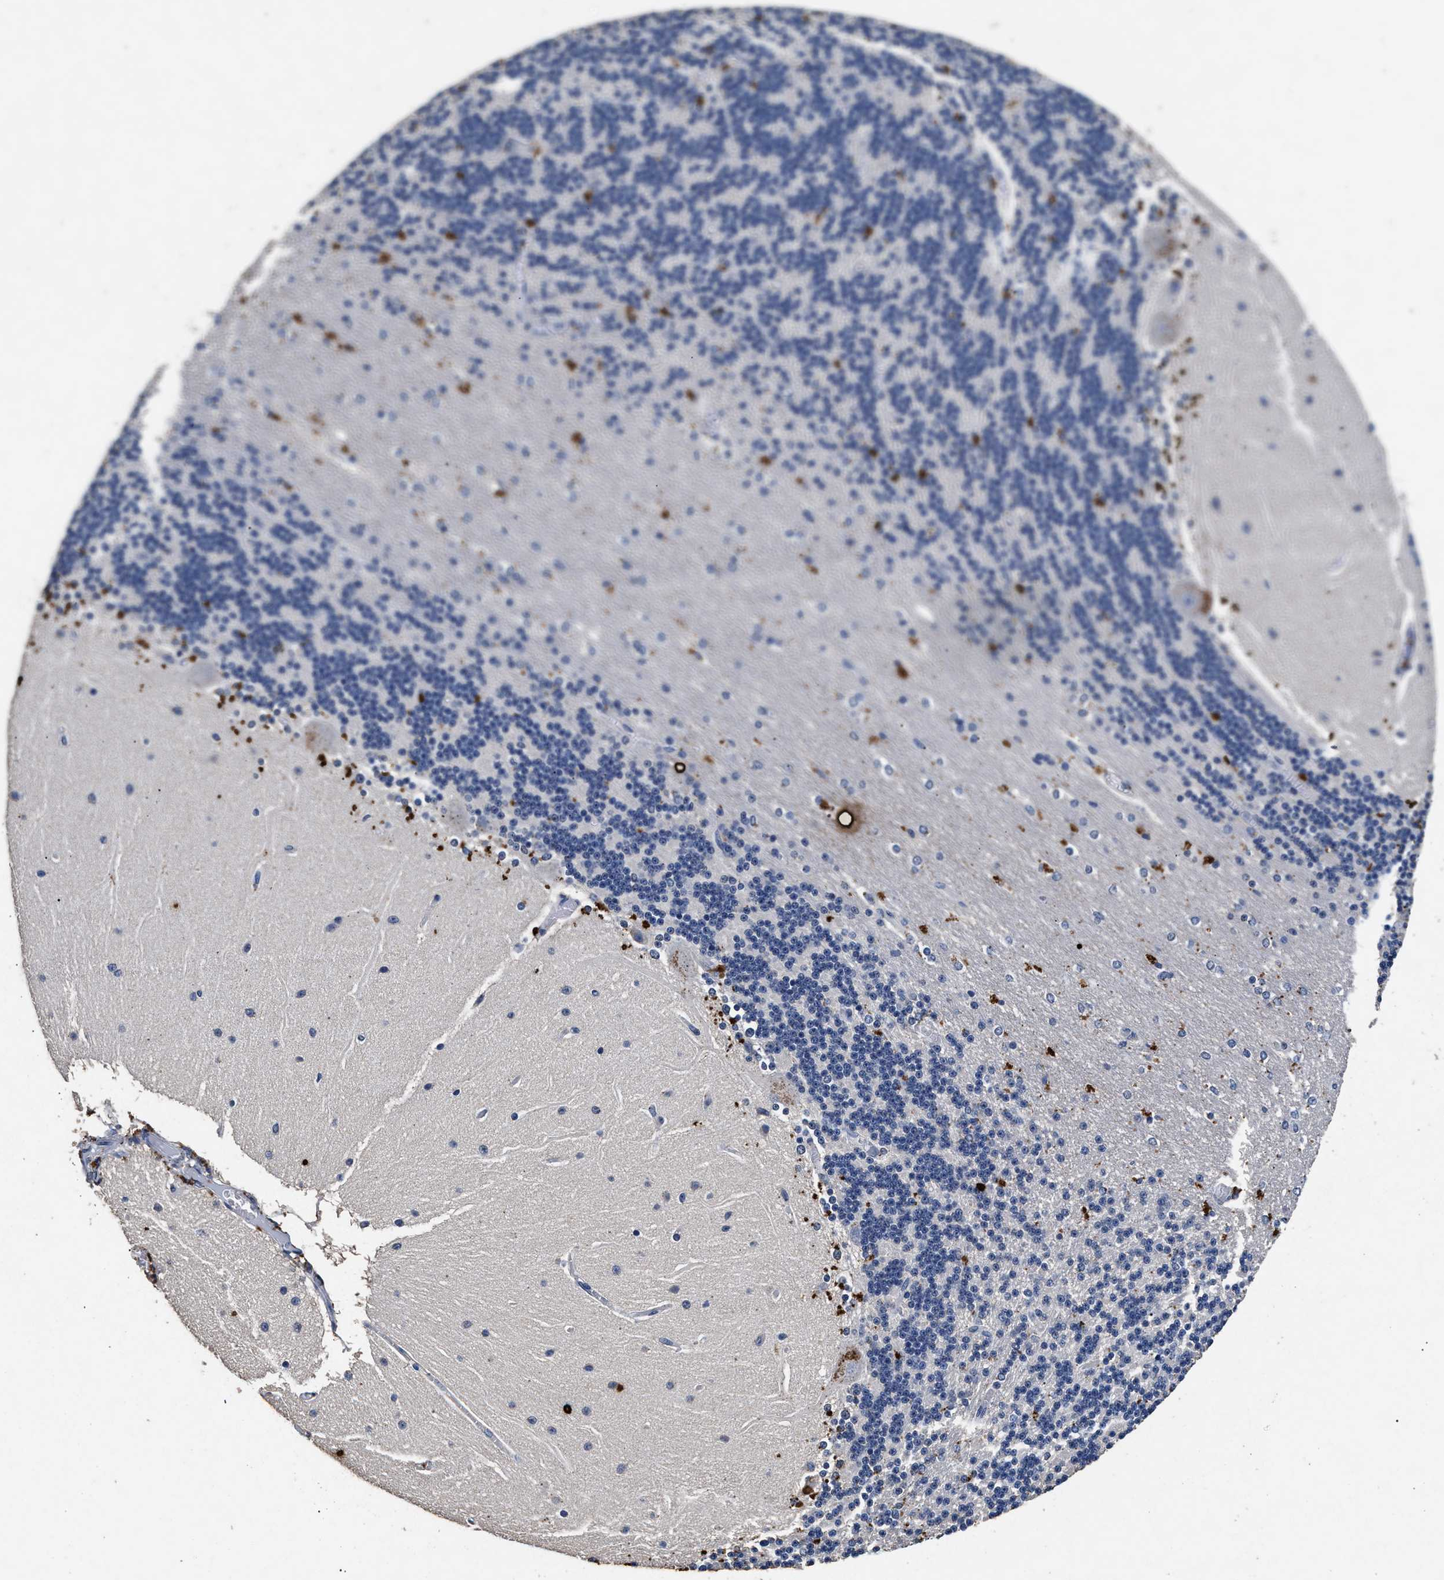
{"staining": {"intensity": "negative", "quantity": "none", "location": "none"}, "tissue": "cerebellum", "cell_type": "Cells in granular layer", "image_type": "normal", "snomed": [{"axis": "morphology", "description": "Normal tissue, NOS"}, {"axis": "topography", "description": "Cerebellum"}], "caption": "The micrograph shows no staining of cells in granular layer in unremarkable cerebellum.", "gene": "LTB4R2", "patient": {"sex": "female", "age": 54}}